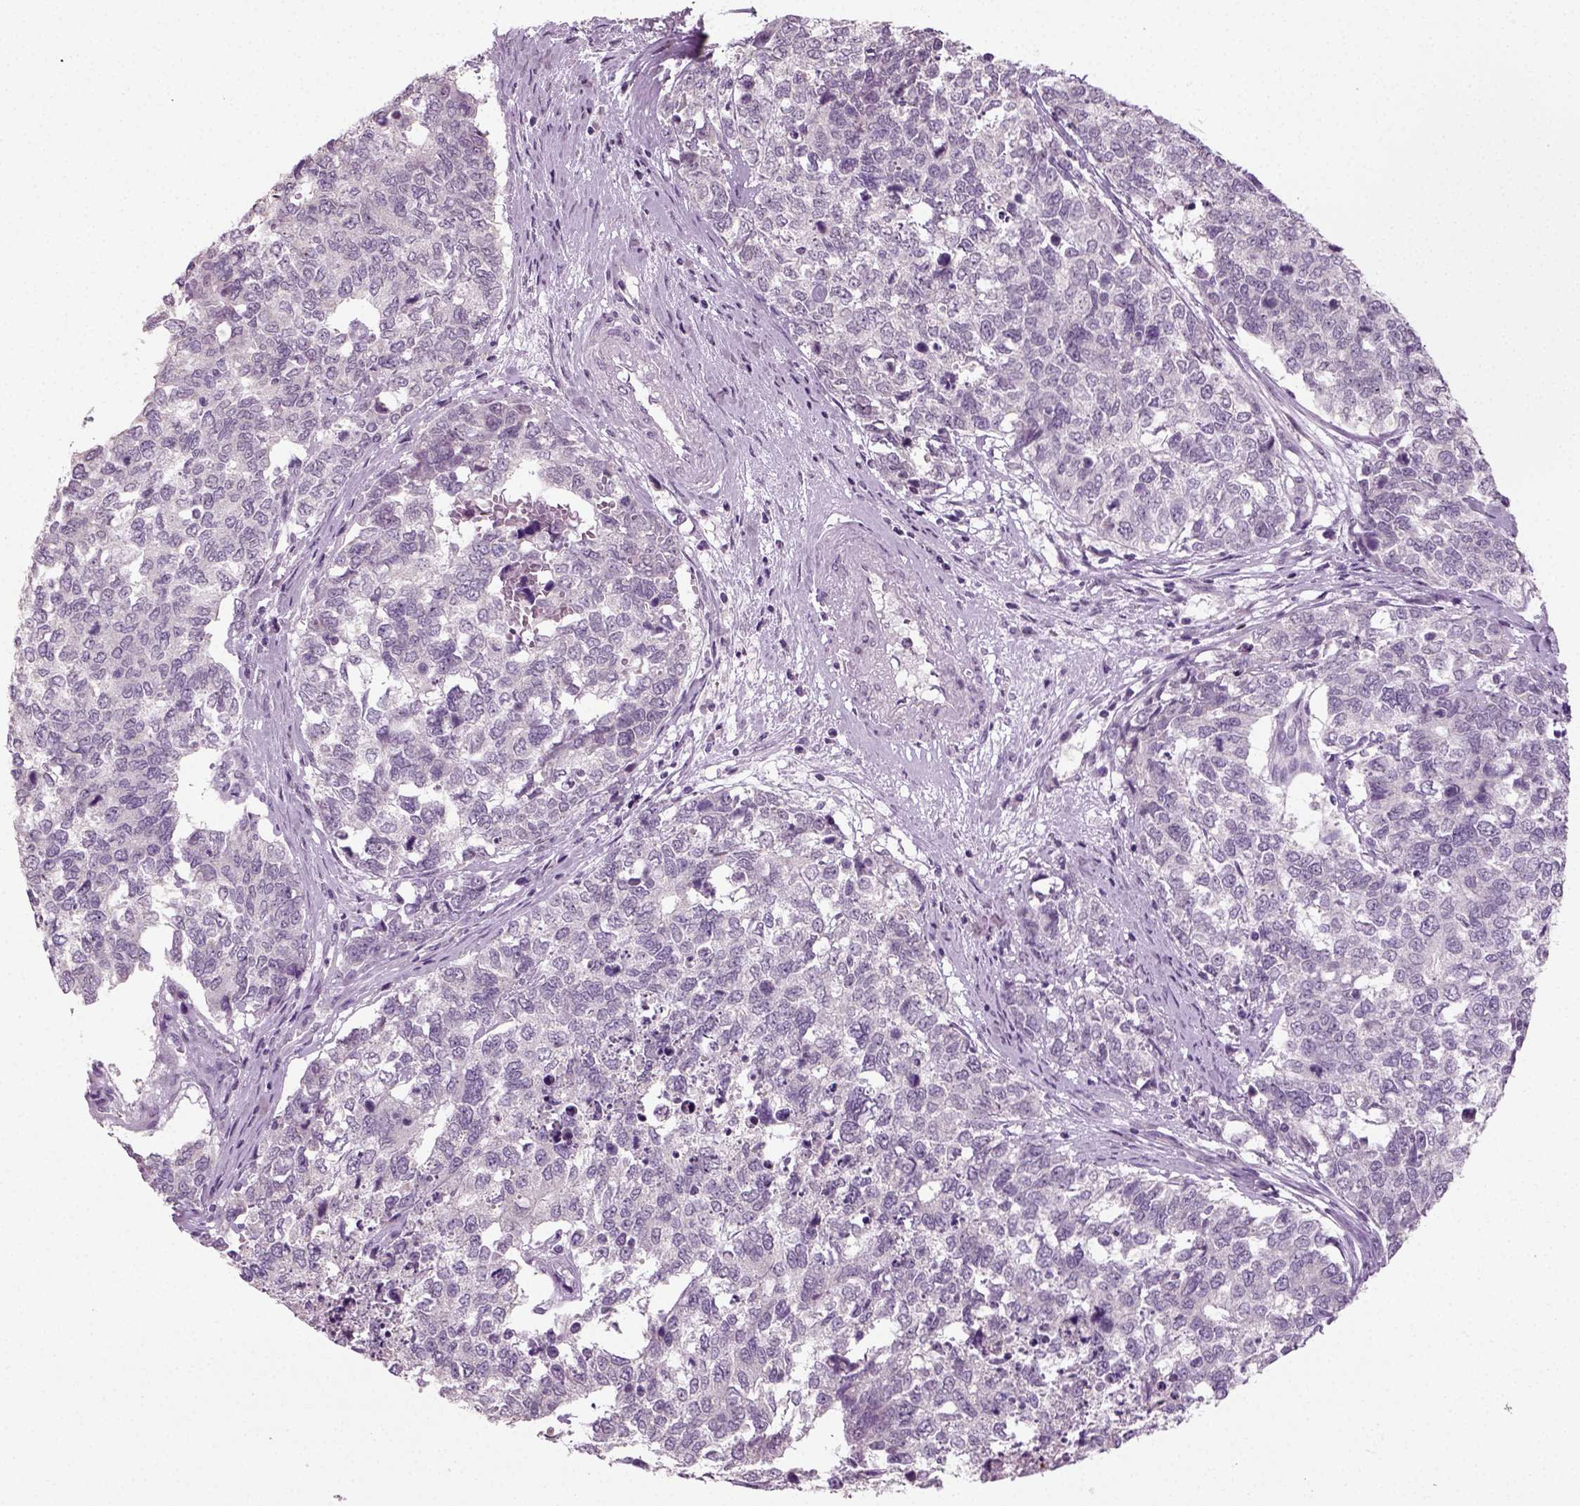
{"staining": {"intensity": "negative", "quantity": "none", "location": "none"}, "tissue": "cervical cancer", "cell_type": "Tumor cells", "image_type": "cancer", "snomed": [{"axis": "morphology", "description": "Squamous cell carcinoma, NOS"}, {"axis": "topography", "description": "Cervix"}], "caption": "High power microscopy histopathology image of an IHC histopathology image of cervical cancer (squamous cell carcinoma), revealing no significant positivity in tumor cells.", "gene": "SYNGAP1", "patient": {"sex": "female", "age": 63}}